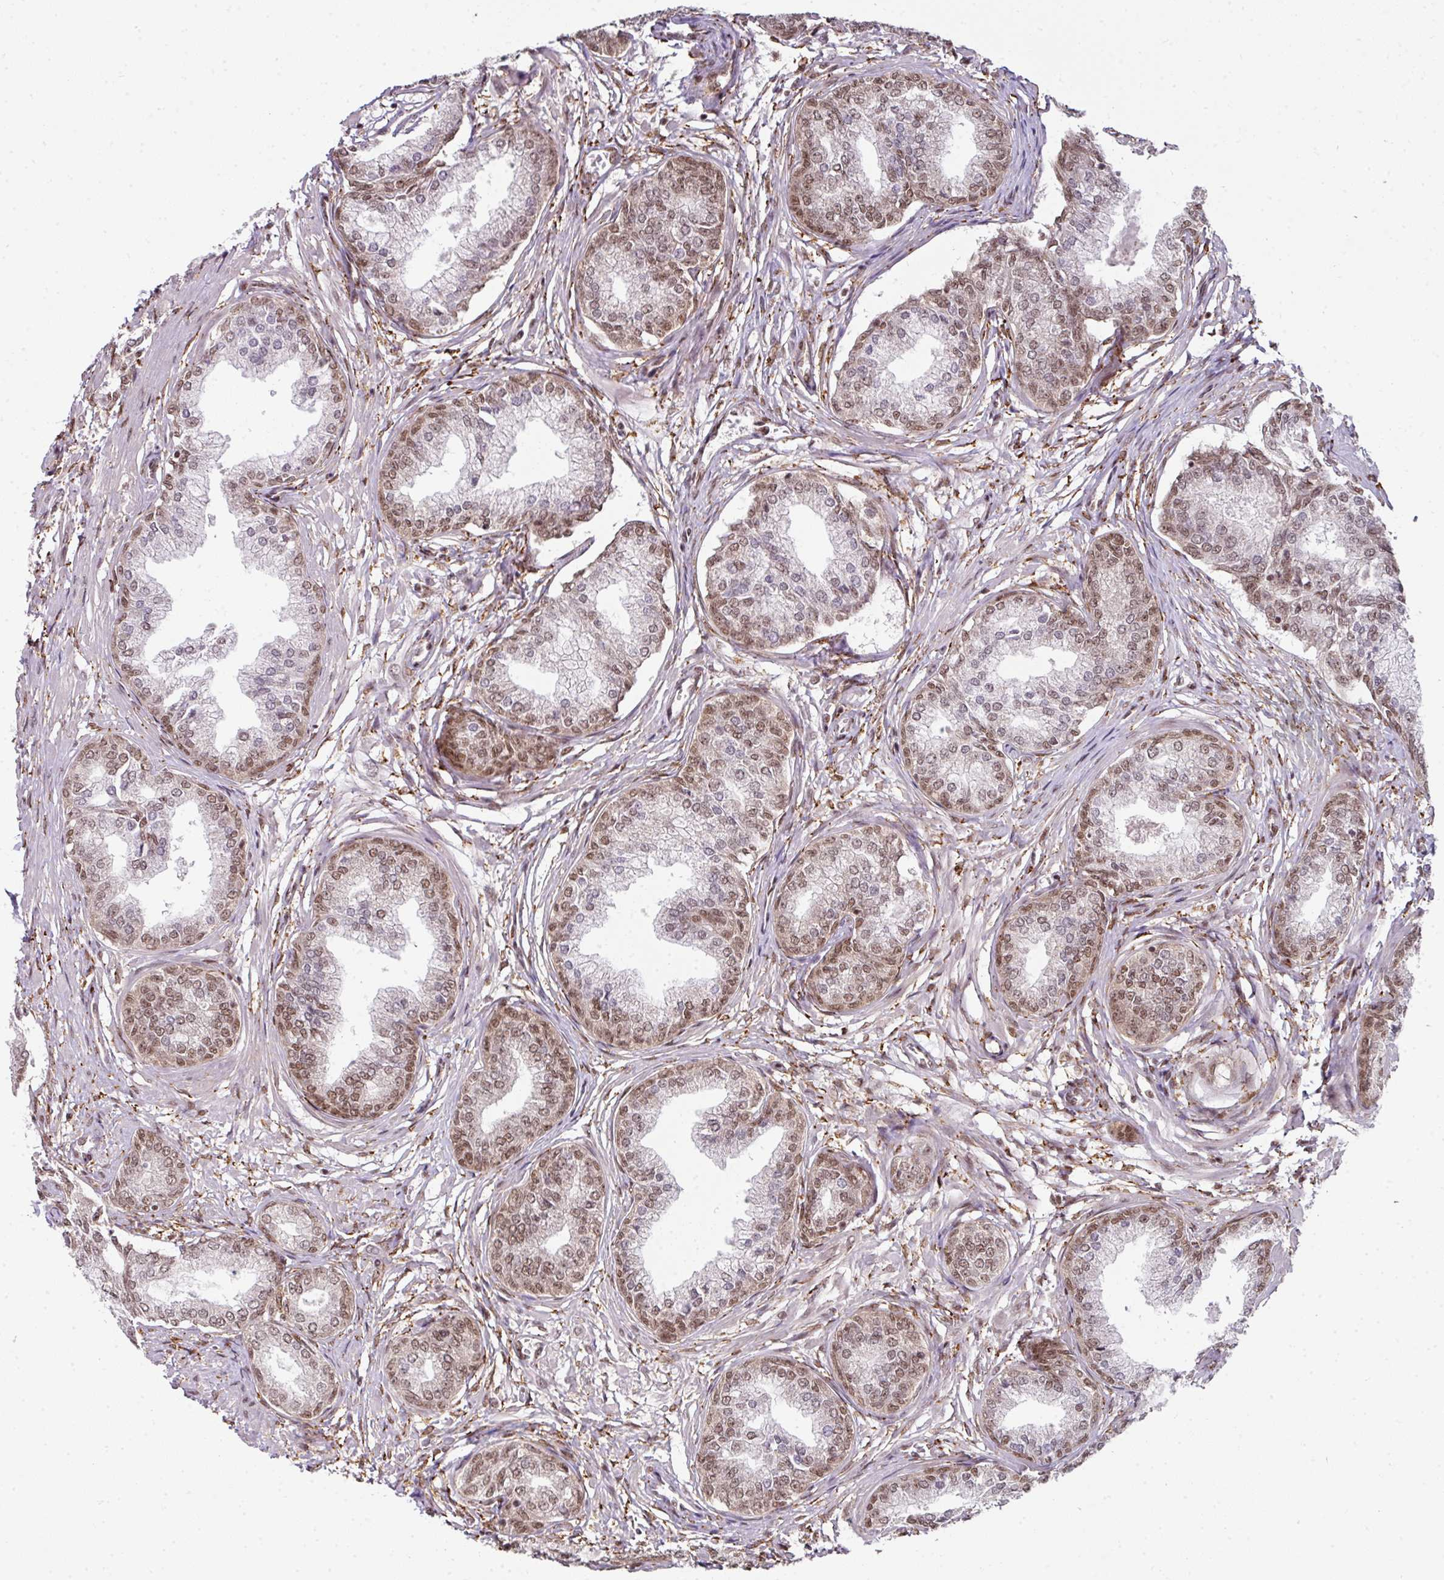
{"staining": {"intensity": "moderate", "quantity": "25%-75%", "location": "nuclear"}, "tissue": "prostate cancer", "cell_type": "Tumor cells", "image_type": "cancer", "snomed": [{"axis": "morphology", "description": "Adenocarcinoma, High grade"}, {"axis": "topography", "description": "Prostate"}], "caption": "Tumor cells display moderate nuclear staining in approximately 25%-75% of cells in prostate cancer.", "gene": "NFYA", "patient": {"sex": "male", "age": 67}}